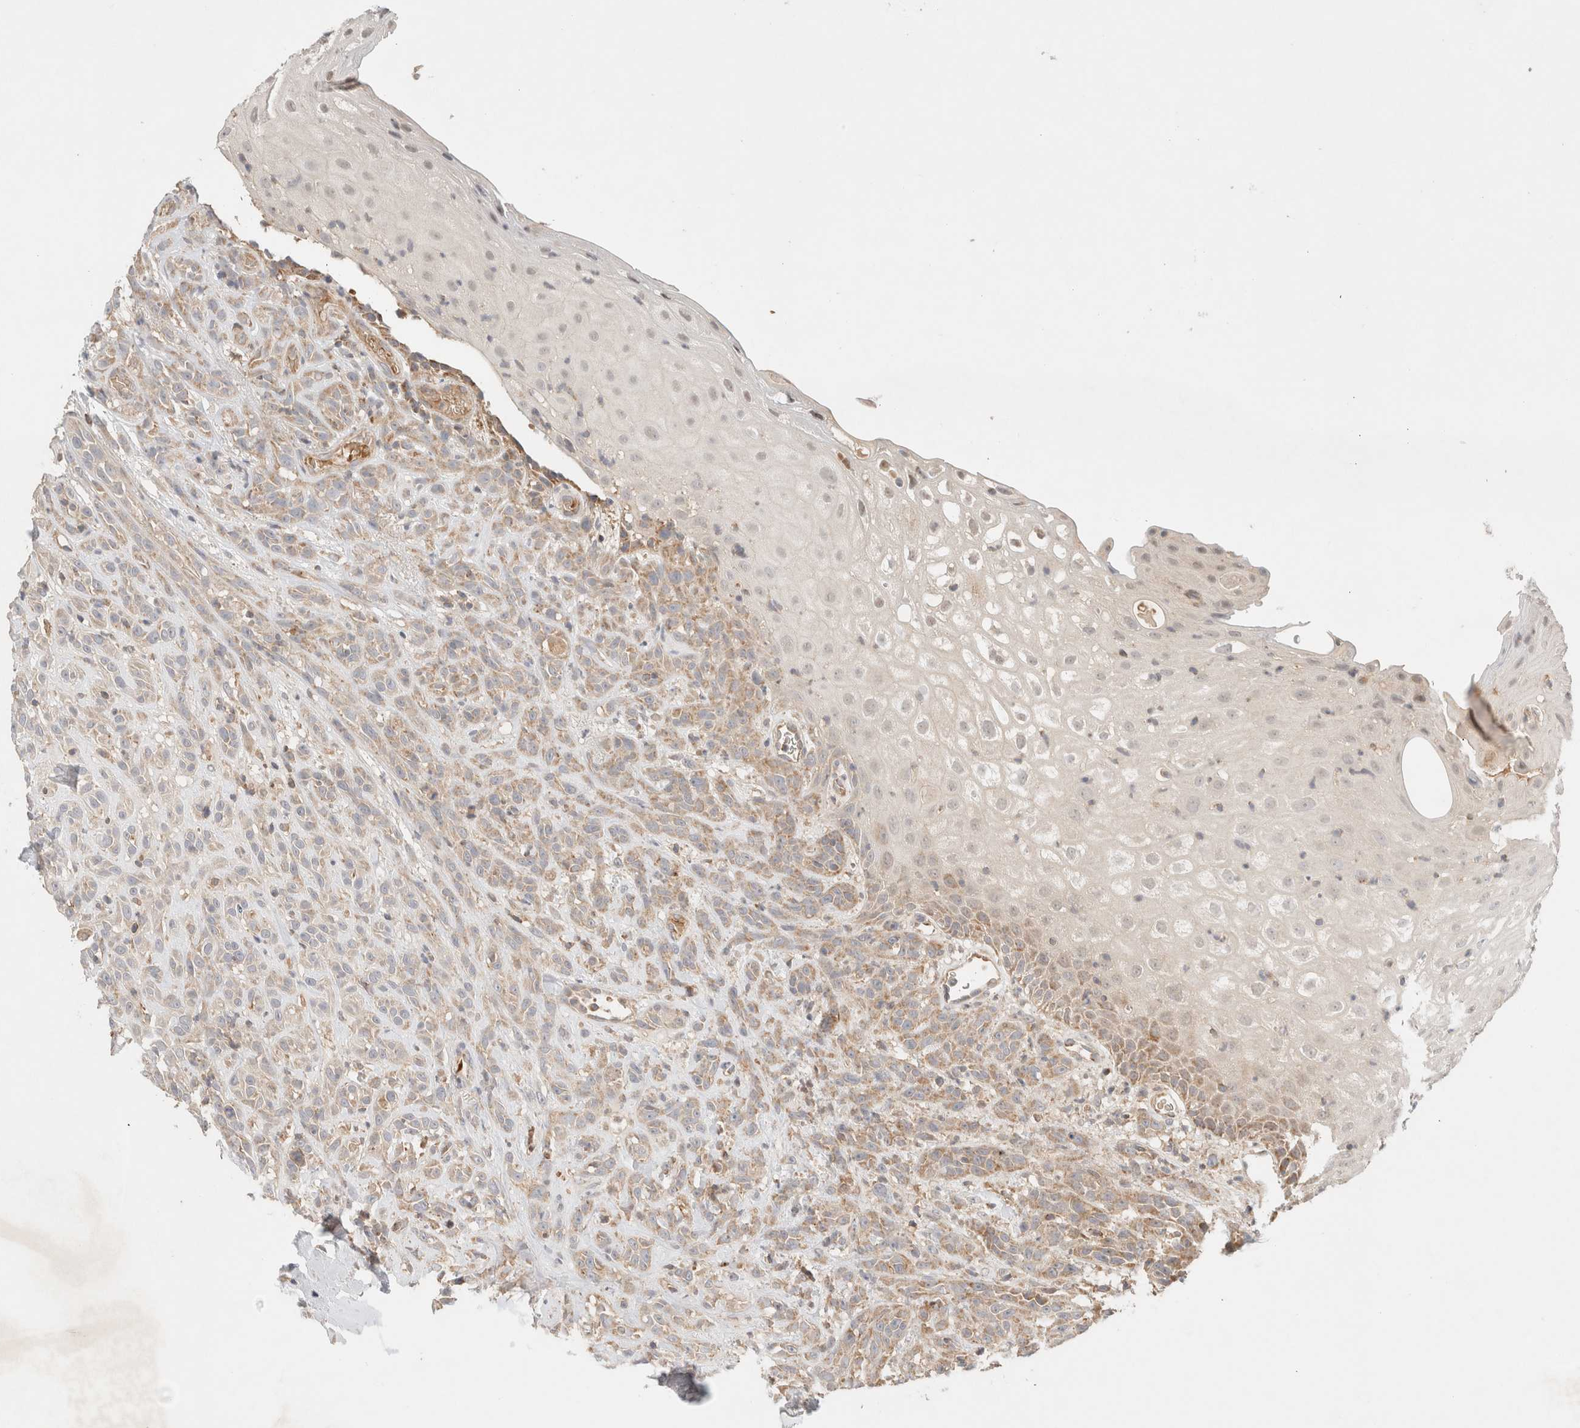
{"staining": {"intensity": "weak", "quantity": "25%-75%", "location": "cytoplasmic/membranous"}, "tissue": "head and neck cancer", "cell_type": "Tumor cells", "image_type": "cancer", "snomed": [{"axis": "morphology", "description": "Normal tissue, NOS"}, {"axis": "morphology", "description": "Squamous cell carcinoma, NOS"}, {"axis": "topography", "description": "Cartilage tissue"}, {"axis": "topography", "description": "Head-Neck"}], "caption": "A micrograph of head and neck cancer stained for a protein exhibits weak cytoplasmic/membranous brown staining in tumor cells.", "gene": "MRM3", "patient": {"sex": "male", "age": 62}}